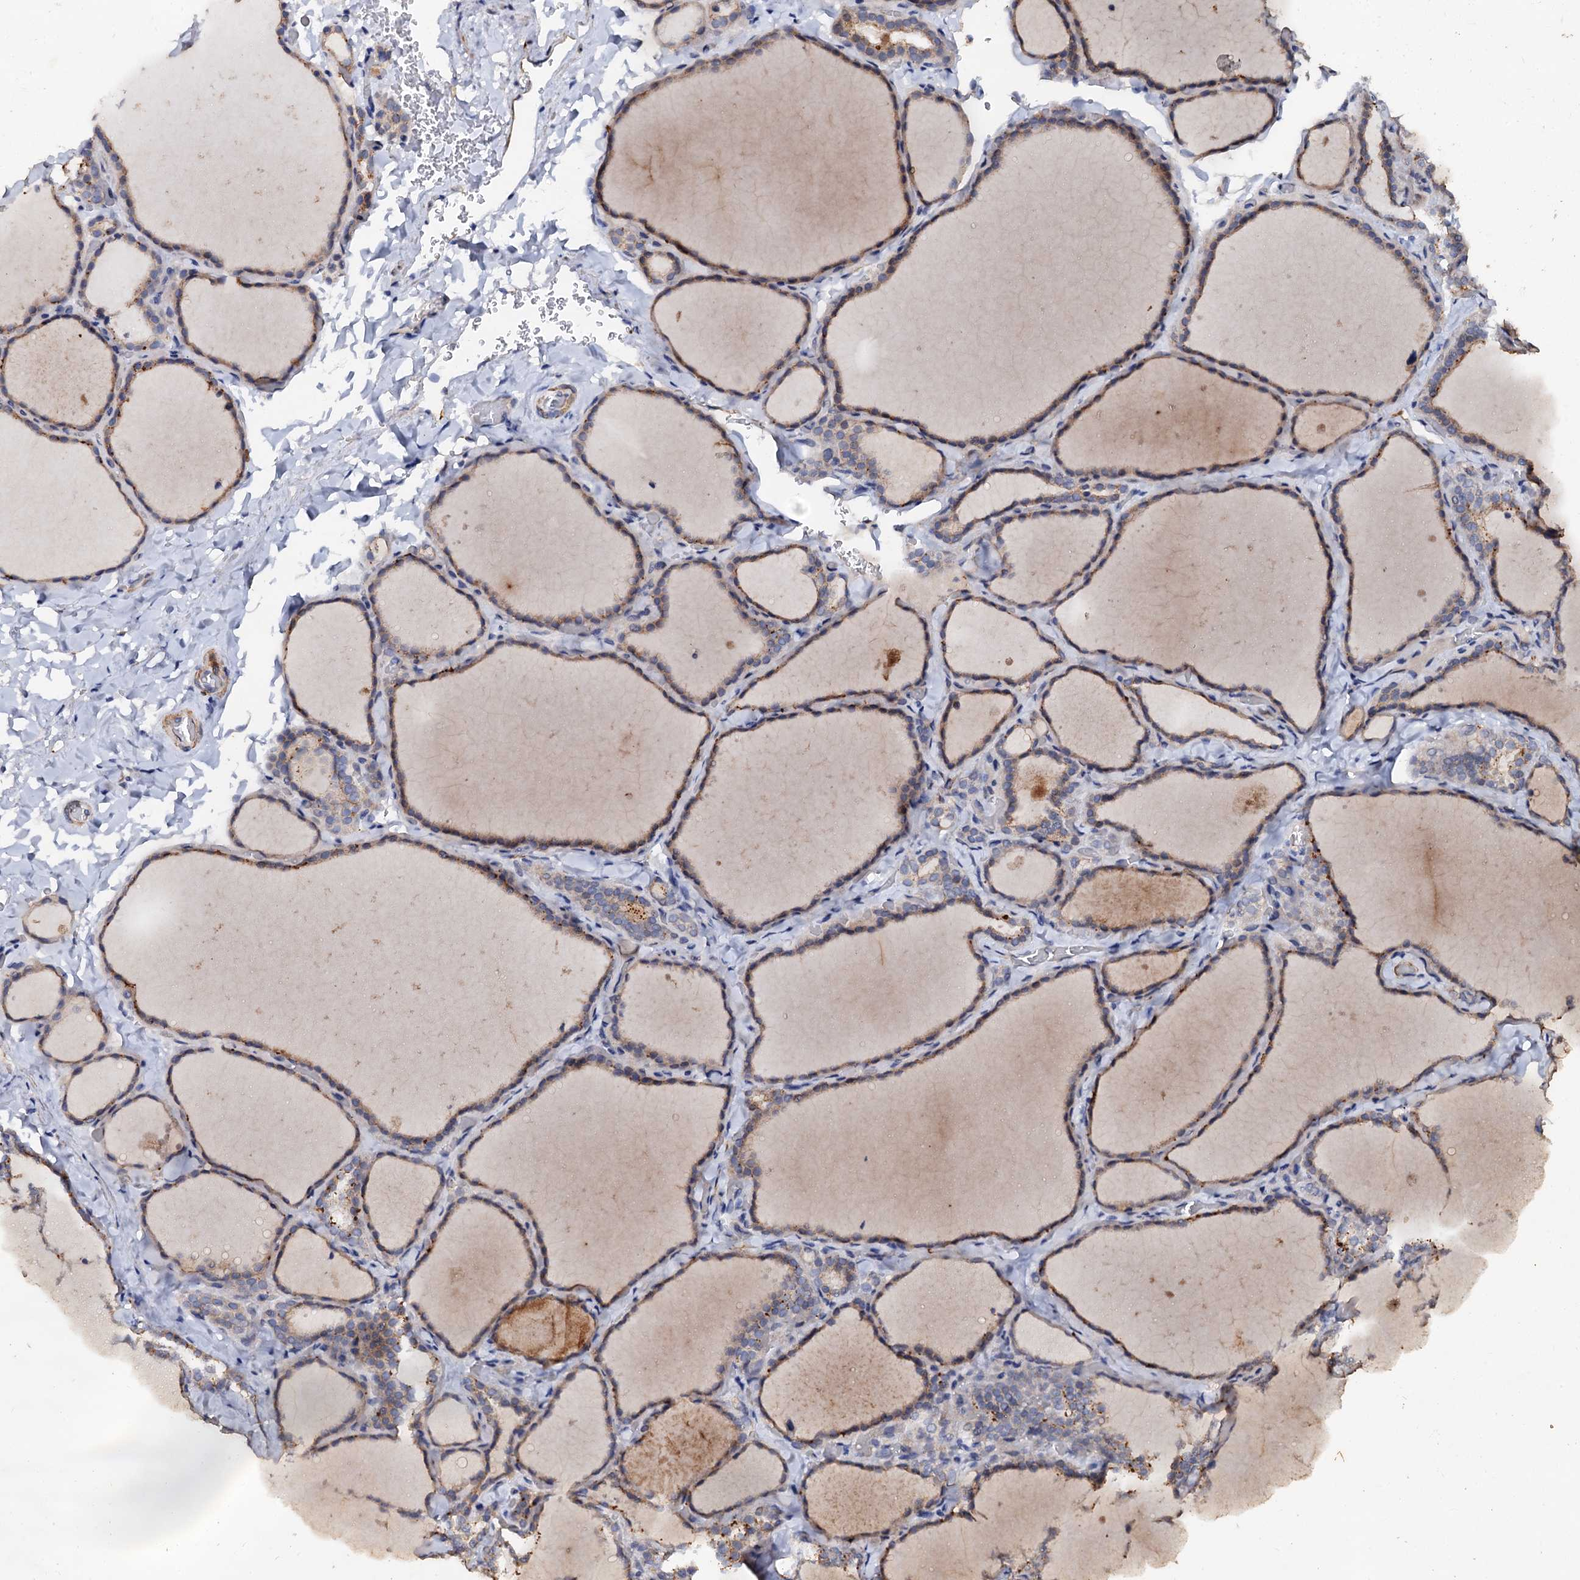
{"staining": {"intensity": "weak", "quantity": "25%-75%", "location": "cytoplasmic/membranous"}, "tissue": "thyroid gland", "cell_type": "Glandular cells", "image_type": "normal", "snomed": [{"axis": "morphology", "description": "Normal tissue, NOS"}, {"axis": "topography", "description": "Thyroid gland"}], "caption": "IHC of benign human thyroid gland displays low levels of weak cytoplasmic/membranous expression in approximately 25%-75% of glandular cells.", "gene": "VPS36", "patient": {"sex": "female", "age": 22}}